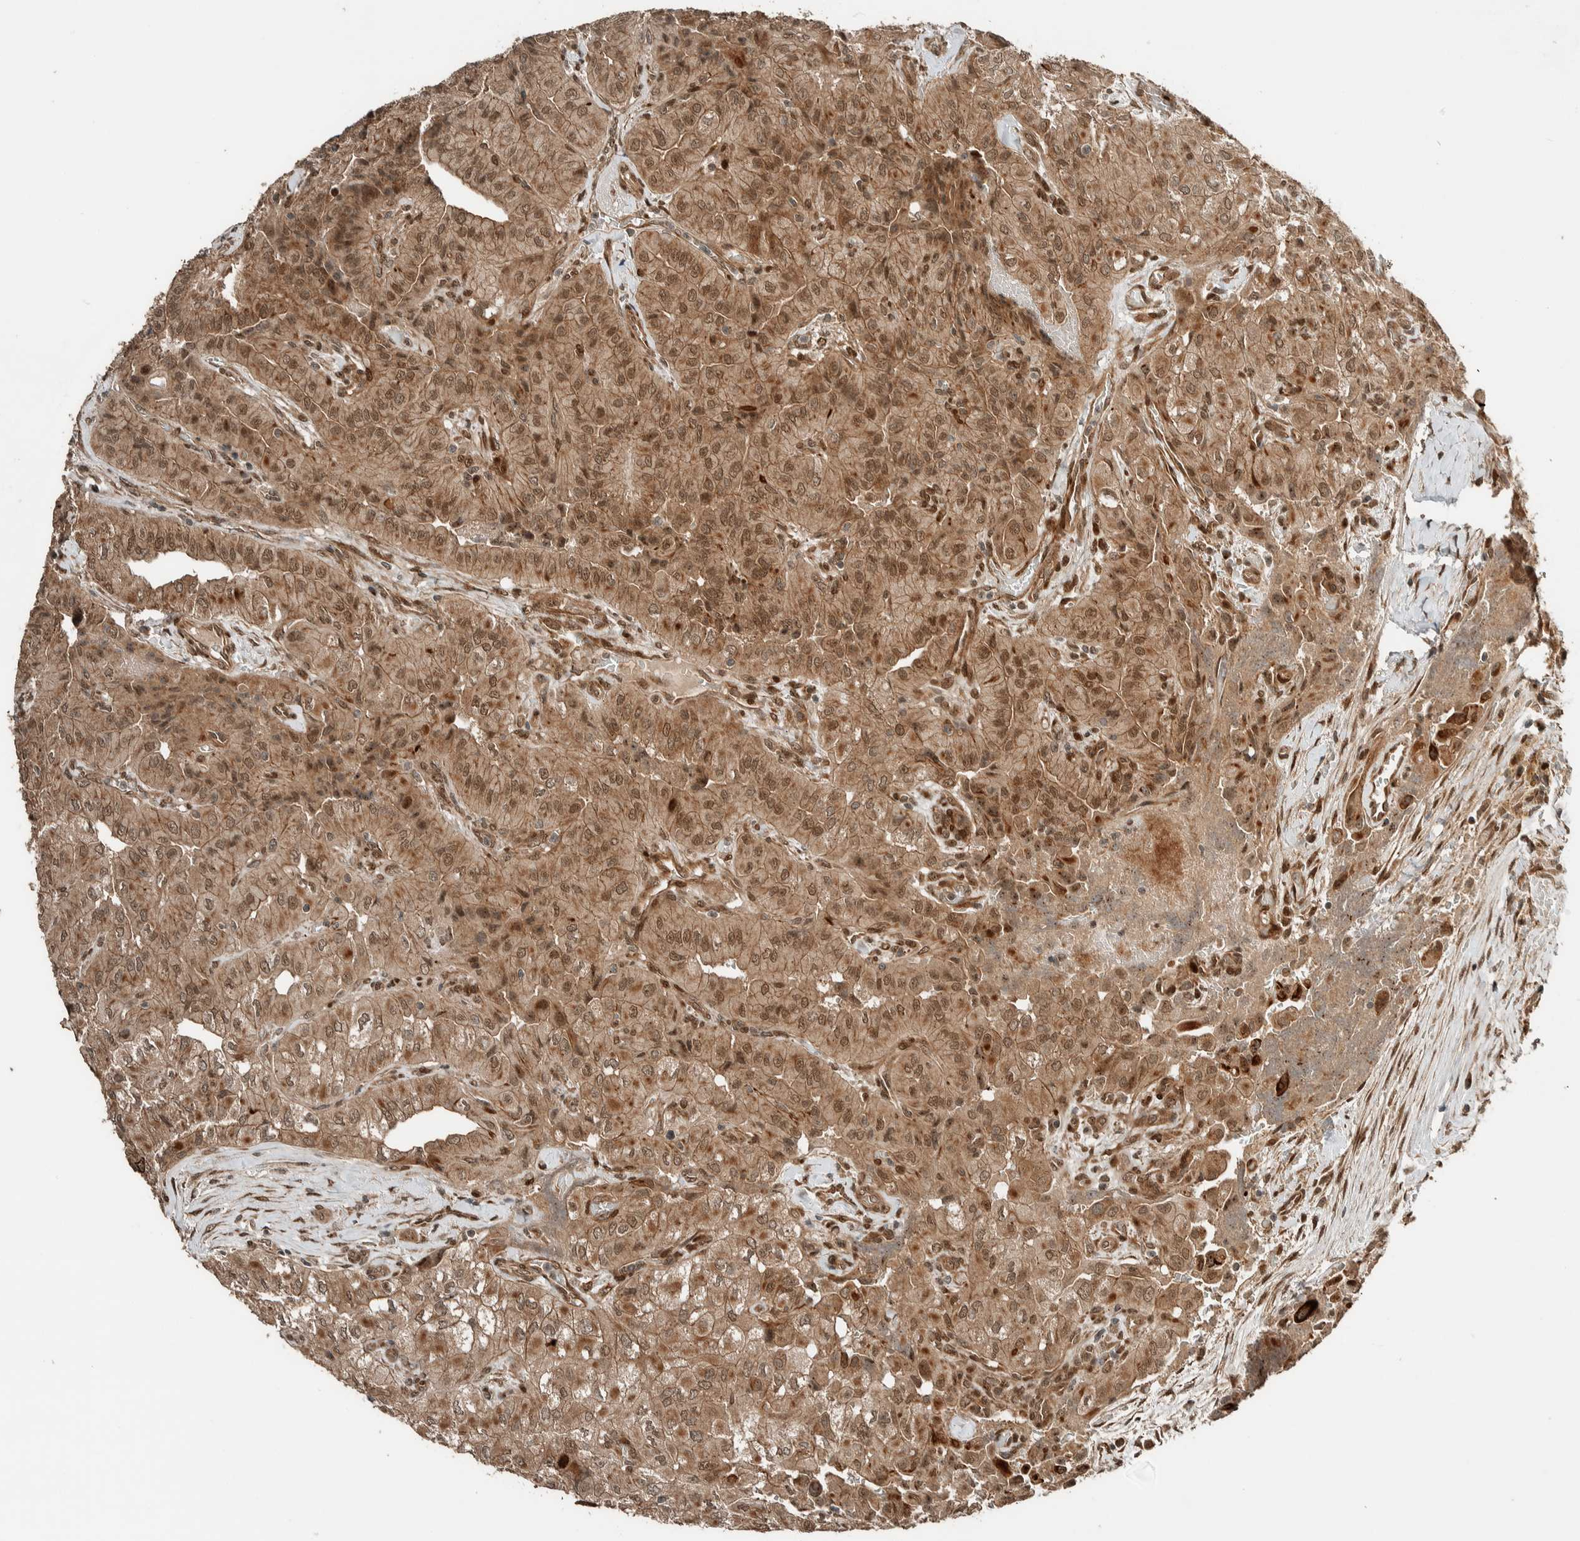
{"staining": {"intensity": "moderate", "quantity": ">75%", "location": "cytoplasmic/membranous,nuclear"}, "tissue": "thyroid cancer", "cell_type": "Tumor cells", "image_type": "cancer", "snomed": [{"axis": "morphology", "description": "Papillary adenocarcinoma, NOS"}, {"axis": "topography", "description": "Thyroid gland"}], "caption": "Protein staining exhibits moderate cytoplasmic/membranous and nuclear positivity in about >75% of tumor cells in papillary adenocarcinoma (thyroid). Ihc stains the protein in brown and the nuclei are stained blue.", "gene": "STXBP4", "patient": {"sex": "female", "age": 59}}